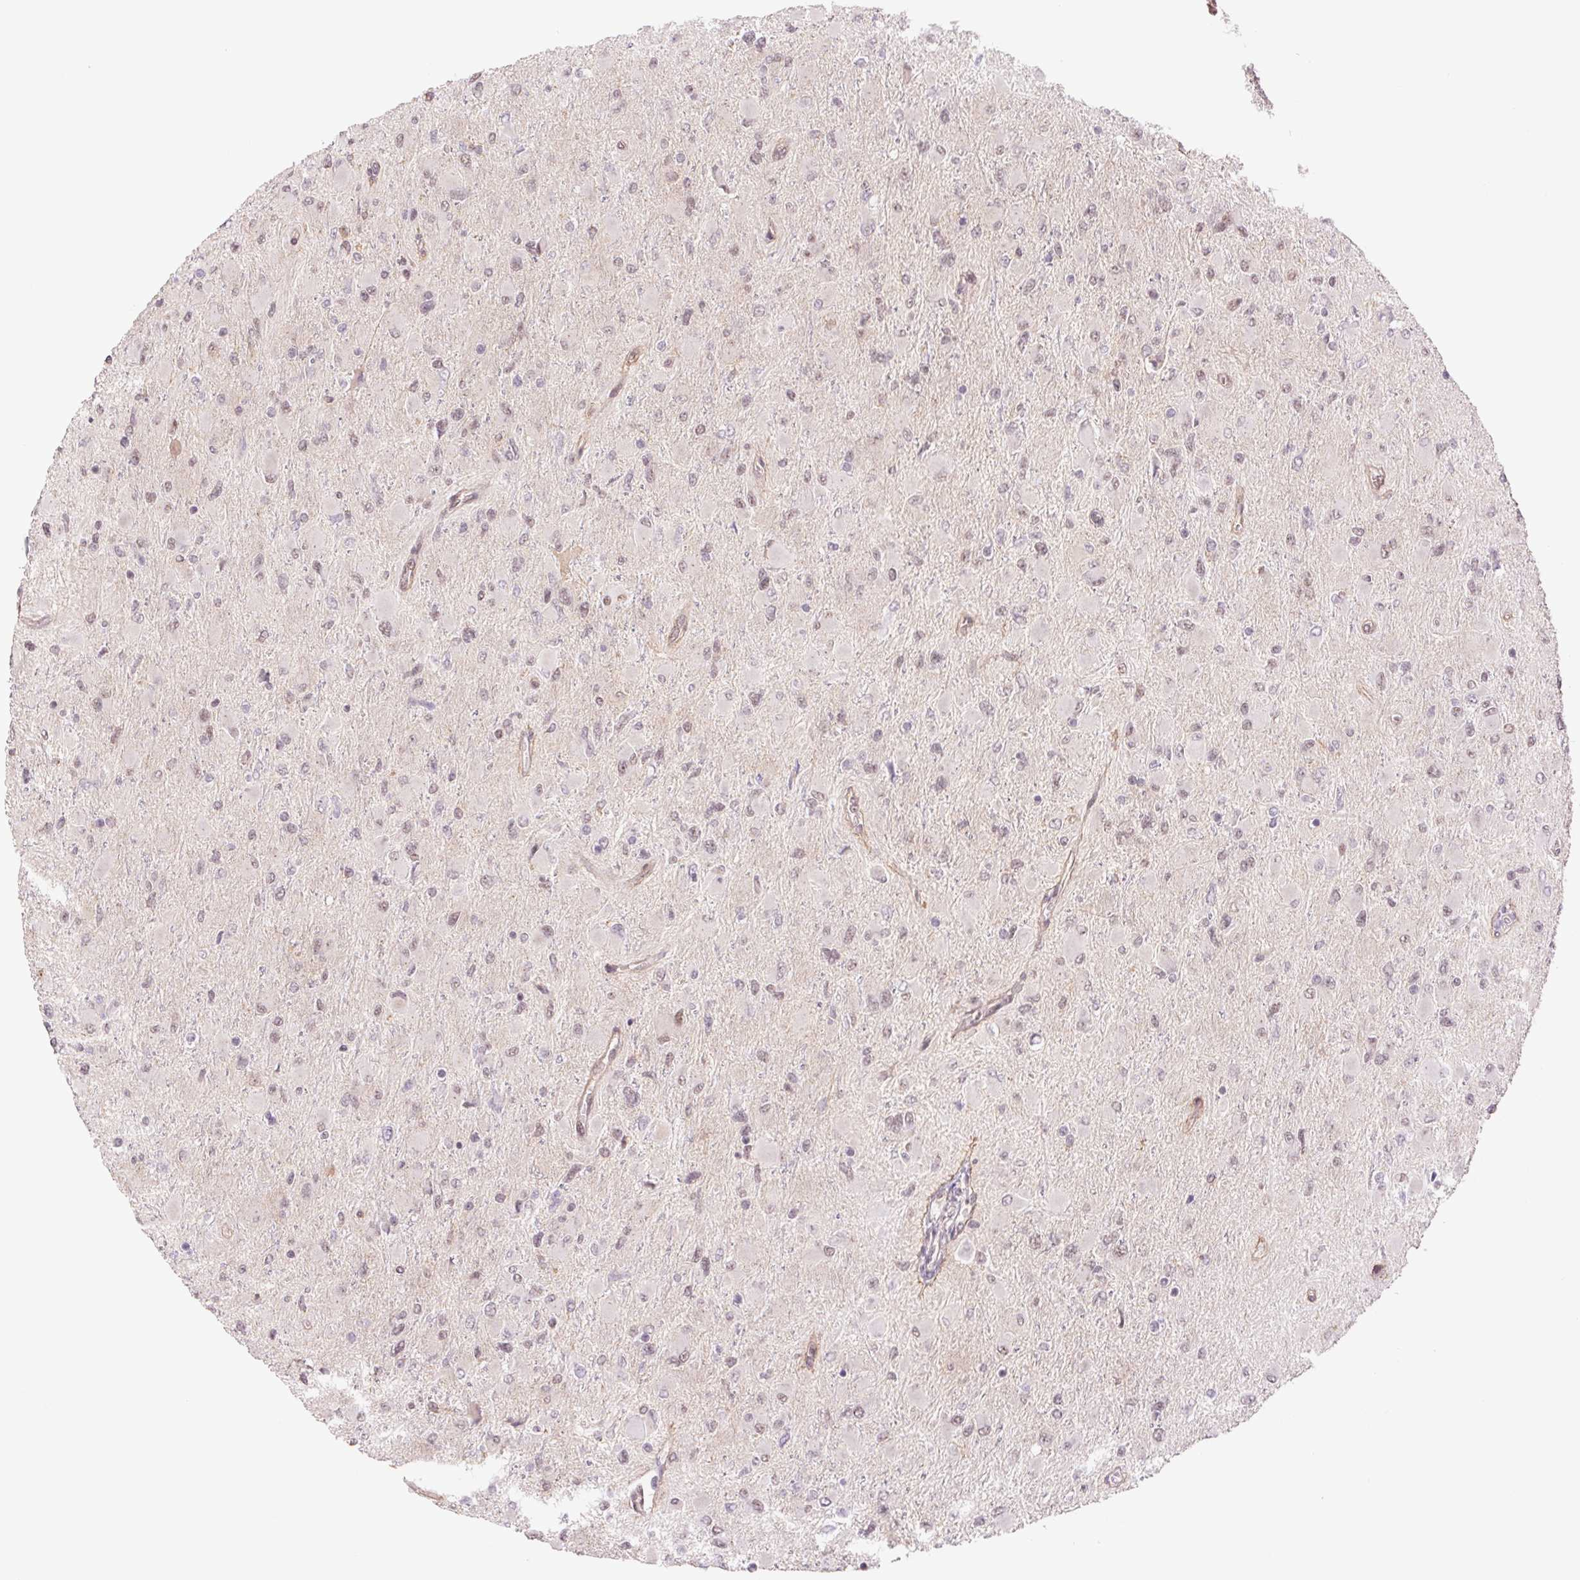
{"staining": {"intensity": "weak", "quantity": "<25%", "location": "nuclear"}, "tissue": "glioma", "cell_type": "Tumor cells", "image_type": "cancer", "snomed": [{"axis": "morphology", "description": "Glioma, malignant, High grade"}, {"axis": "topography", "description": "Cerebral cortex"}], "caption": "Photomicrograph shows no significant protein staining in tumor cells of glioma.", "gene": "CWC25", "patient": {"sex": "female", "age": 36}}